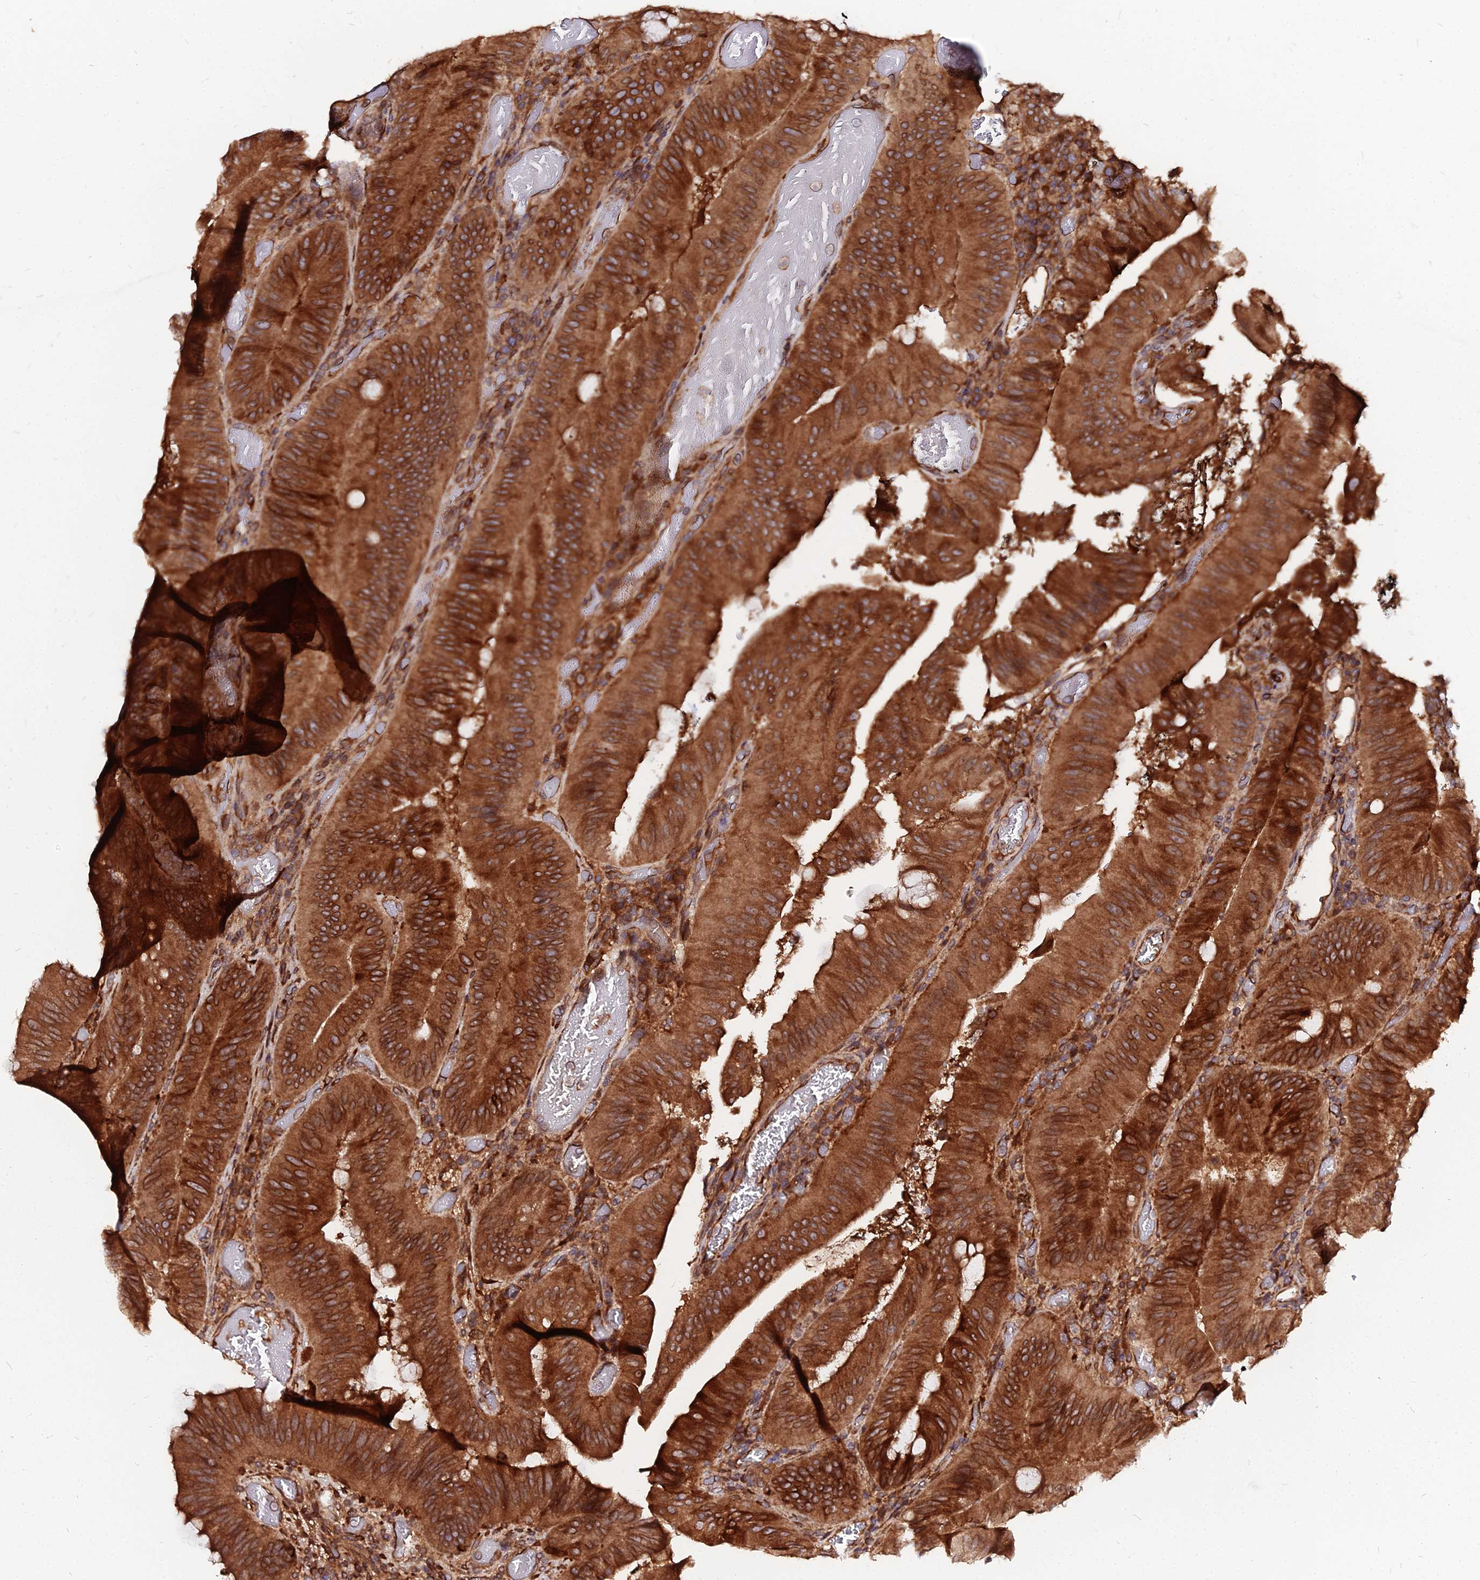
{"staining": {"intensity": "strong", "quantity": ">75%", "location": "cytoplasmic/membranous"}, "tissue": "colorectal cancer", "cell_type": "Tumor cells", "image_type": "cancer", "snomed": [{"axis": "morphology", "description": "Adenocarcinoma, NOS"}, {"axis": "topography", "description": "Colon"}], "caption": "A brown stain shows strong cytoplasmic/membranous expression of a protein in adenocarcinoma (colorectal) tumor cells.", "gene": "PDE4D", "patient": {"sex": "female", "age": 43}}